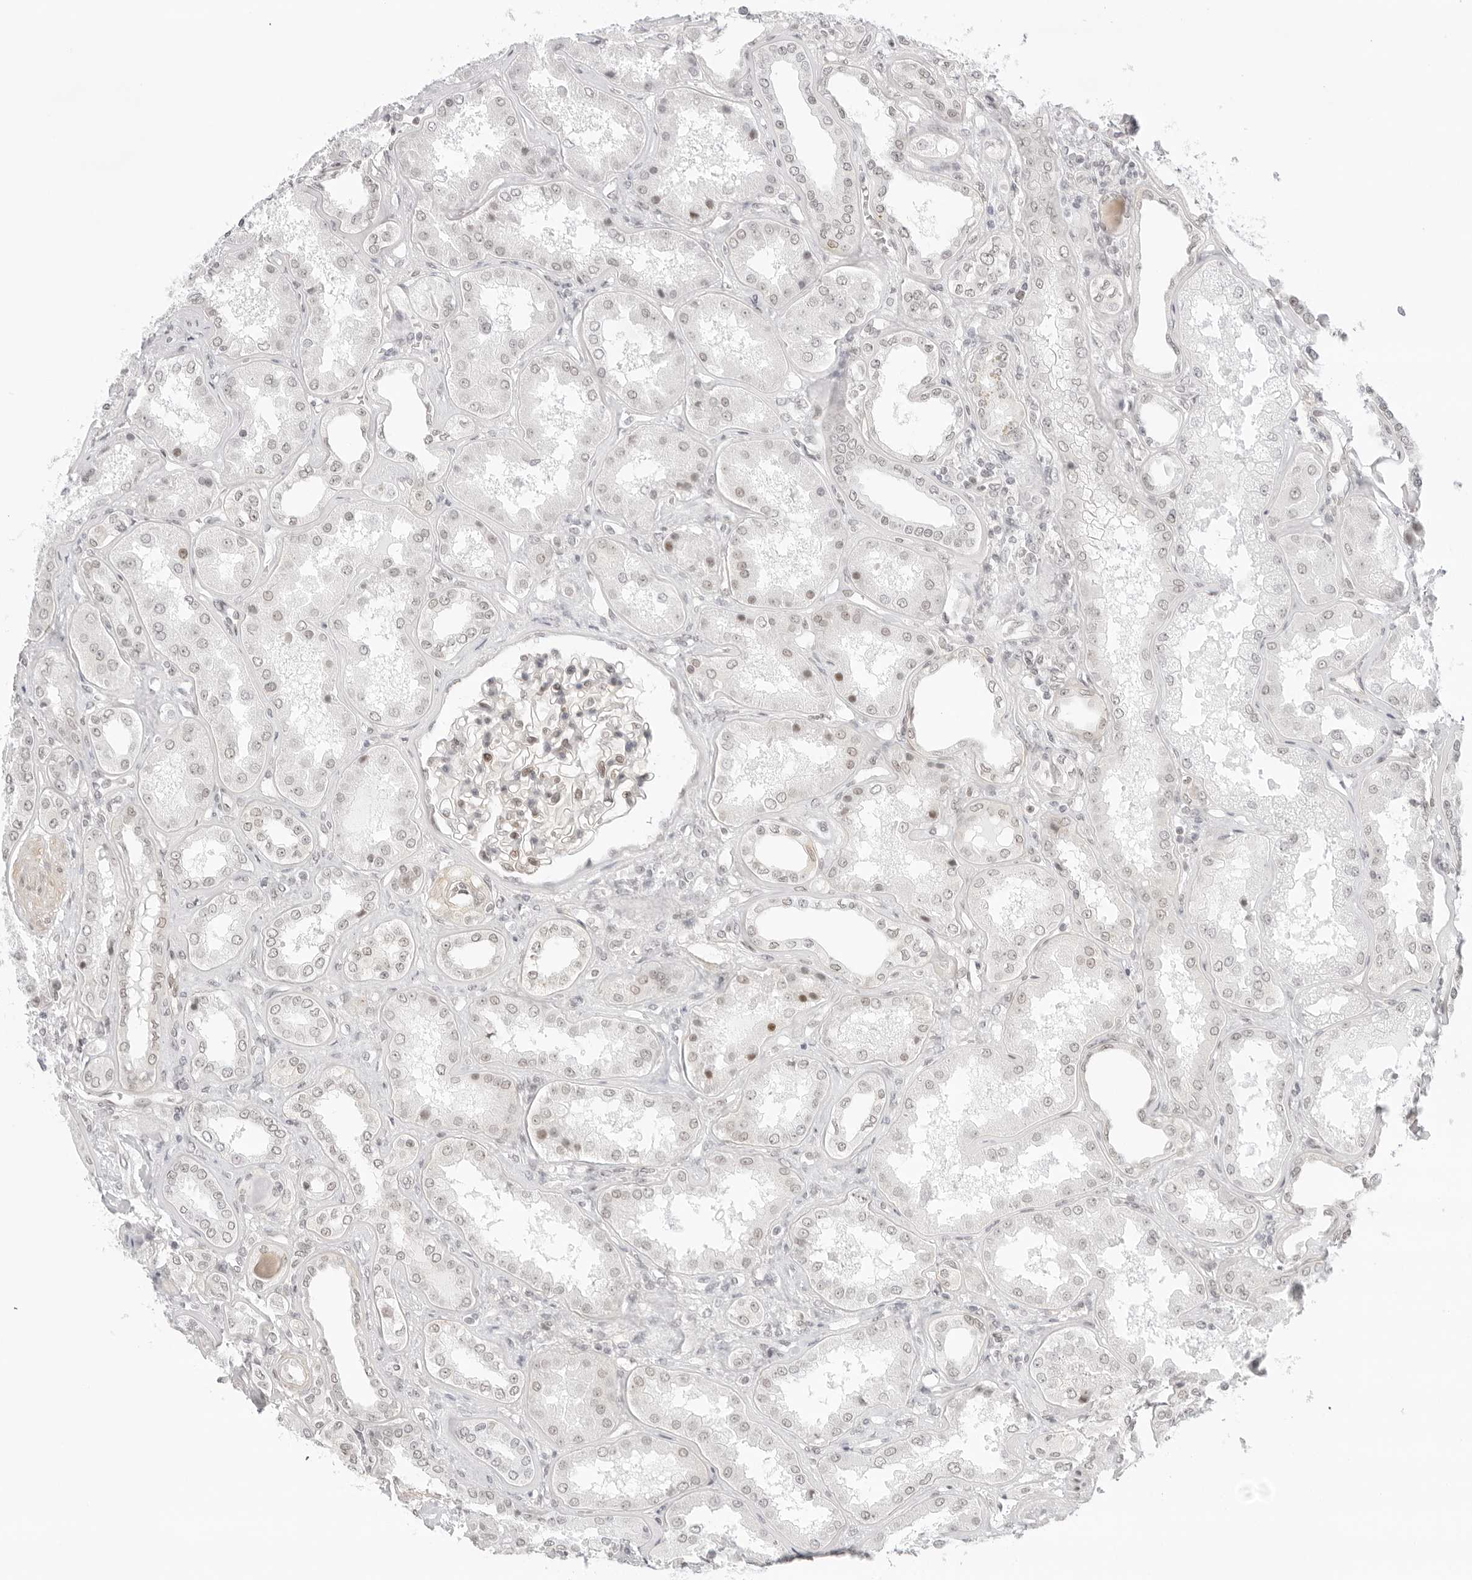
{"staining": {"intensity": "weak", "quantity": "25%-75%", "location": "nuclear"}, "tissue": "kidney", "cell_type": "Cells in glomeruli", "image_type": "normal", "snomed": [{"axis": "morphology", "description": "Normal tissue, NOS"}, {"axis": "topography", "description": "Kidney"}], "caption": "The photomicrograph reveals staining of unremarkable kidney, revealing weak nuclear protein expression (brown color) within cells in glomeruli. The staining was performed using DAB to visualize the protein expression in brown, while the nuclei were stained in blue with hematoxylin (Magnification: 20x).", "gene": "TCIM", "patient": {"sex": "female", "age": 56}}